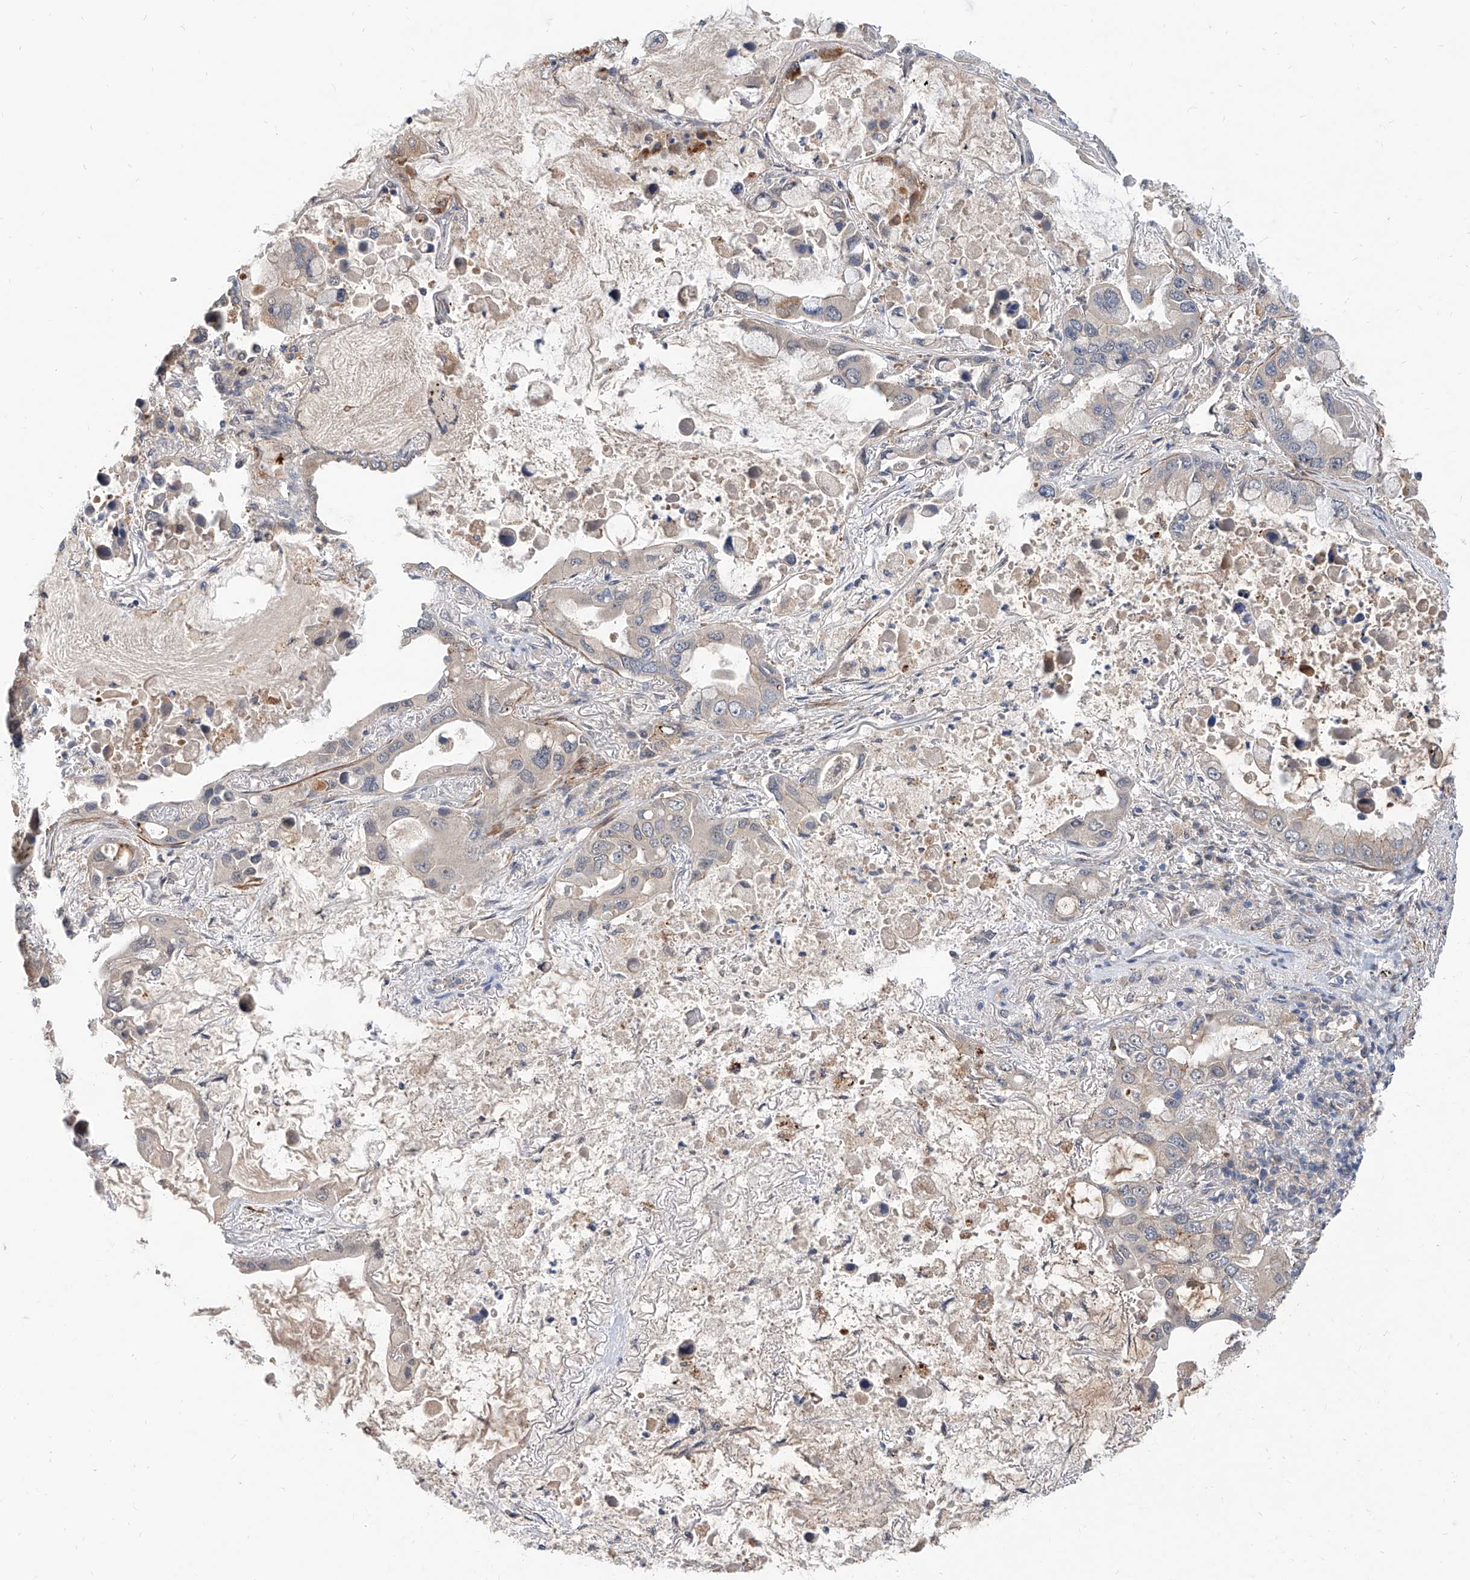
{"staining": {"intensity": "negative", "quantity": "none", "location": "none"}, "tissue": "lung cancer", "cell_type": "Tumor cells", "image_type": "cancer", "snomed": [{"axis": "morphology", "description": "Adenocarcinoma, NOS"}, {"axis": "topography", "description": "Lung"}], "caption": "Lung cancer was stained to show a protein in brown. There is no significant staining in tumor cells.", "gene": "MAGEE2", "patient": {"sex": "male", "age": 64}}